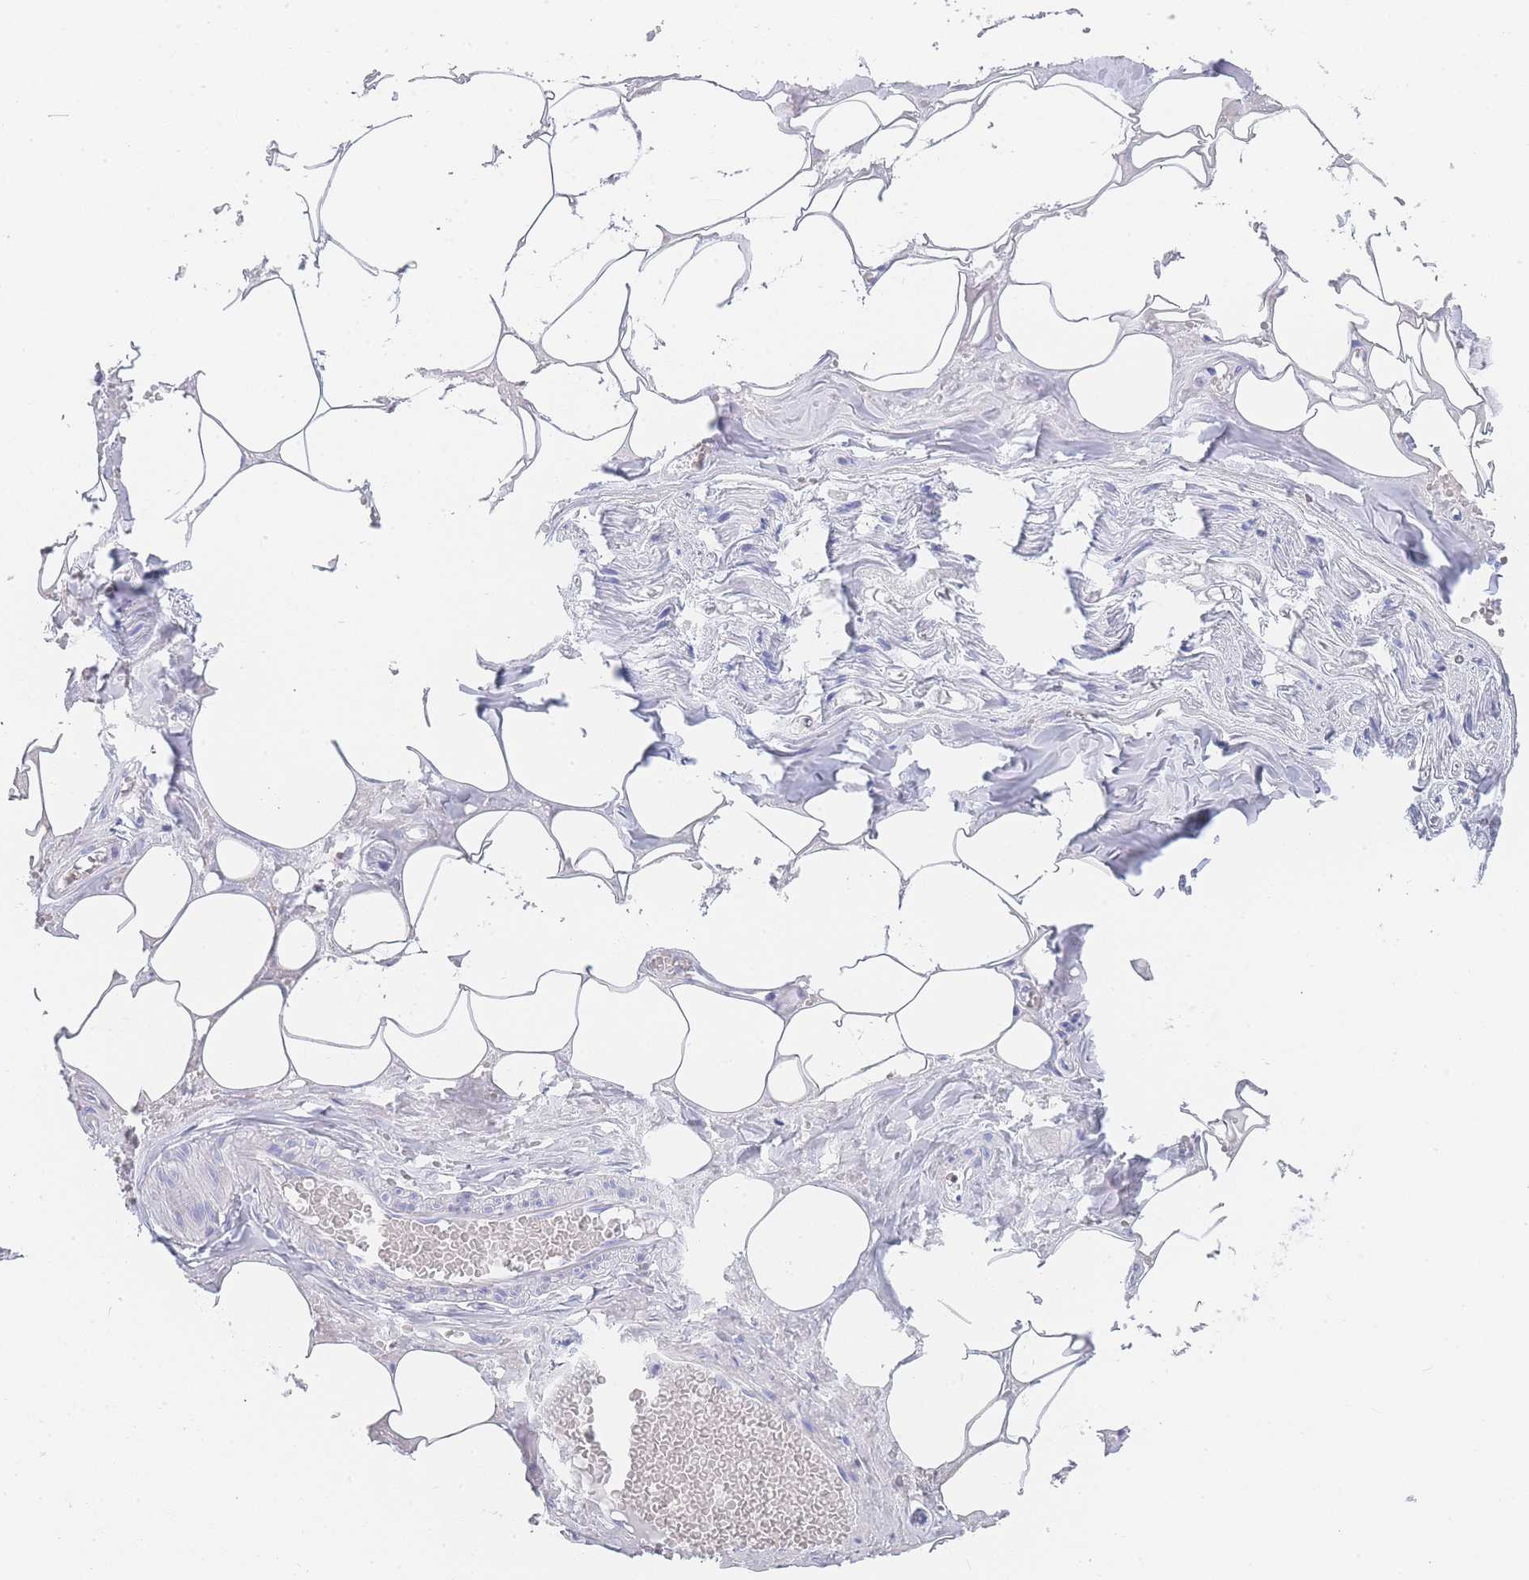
{"staining": {"intensity": "negative", "quantity": "none", "location": "none"}, "tissue": "adipose tissue", "cell_type": "Adipocytes", "image_type": "normal", "snomed": [{"axis": "morphology", "description": "Normal tissue, NOS"}, {"axis": "topography", "description": "Salivary gland"}, {"axis": "topography", "description": "Peripheral nerve tissue"}], "caption": "A high-resolution histopathology image shows immunohistochemistry staining of unremarkable adipose tissue, which demonstrates no significant expression in adipocytes.", "gene": "LZTFL1", "patient": {"sex": "male", "age": 38}}